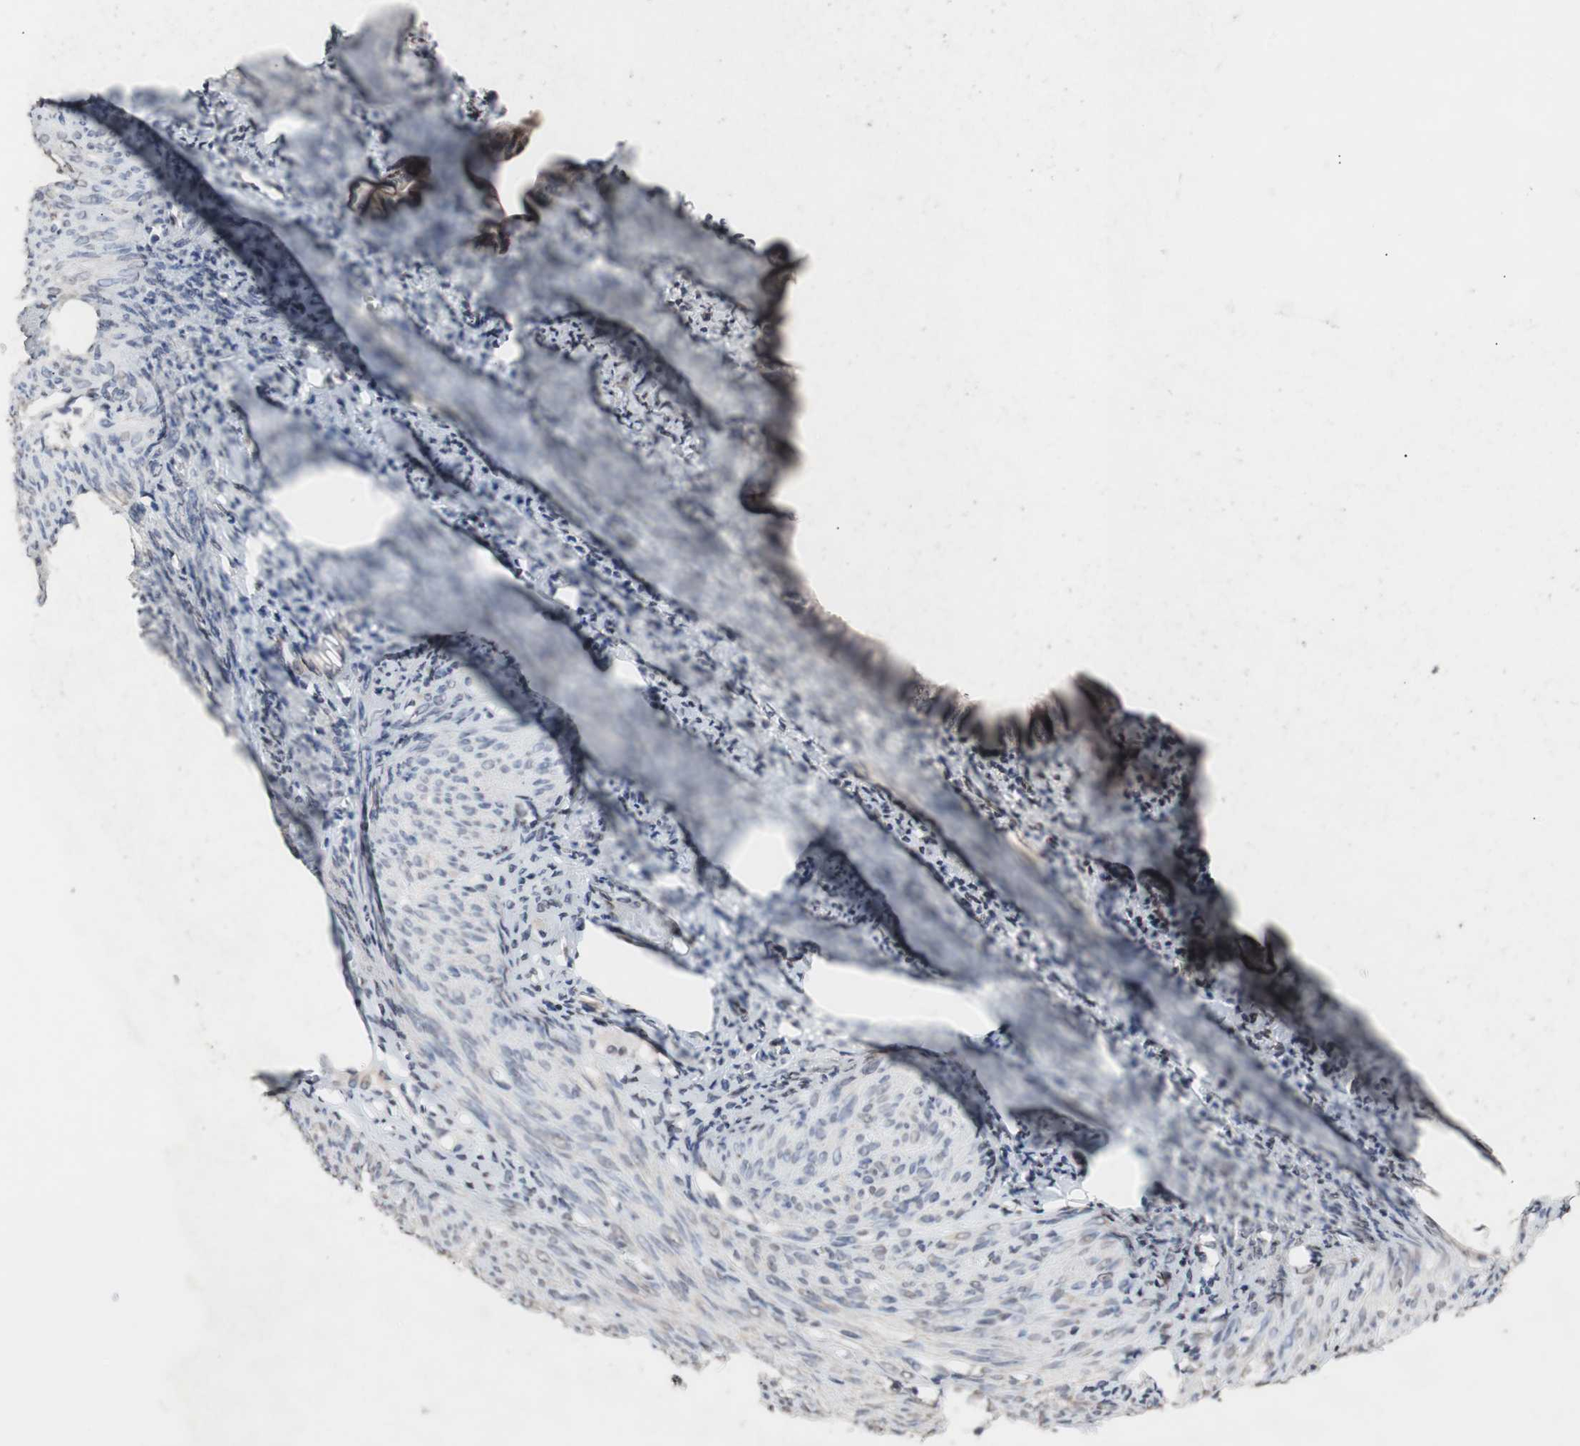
{"staining": {"intensity": "weak", "quantity": "<25%", "location": "nuclear"}, "tissue": "endometrium", "cell_type": "Cells in endometrial stroma", "image_type": "normal", "snomed": [{"axis": "morphology", "description": "Normal tissue, NOS"}, {"axis": "topography", "description": "Endometrium"}], "caption": "The photomicrograph reveals no significant staining in cells in endometrial stroma of endometrium. (DAB (3,3'-diaminobenzidine) immunohistochemistry (IHC) visualized using brightfield microscopy, high magnification).", "gene": "MED27", "patient": {"sex": "female", "age": 61}}